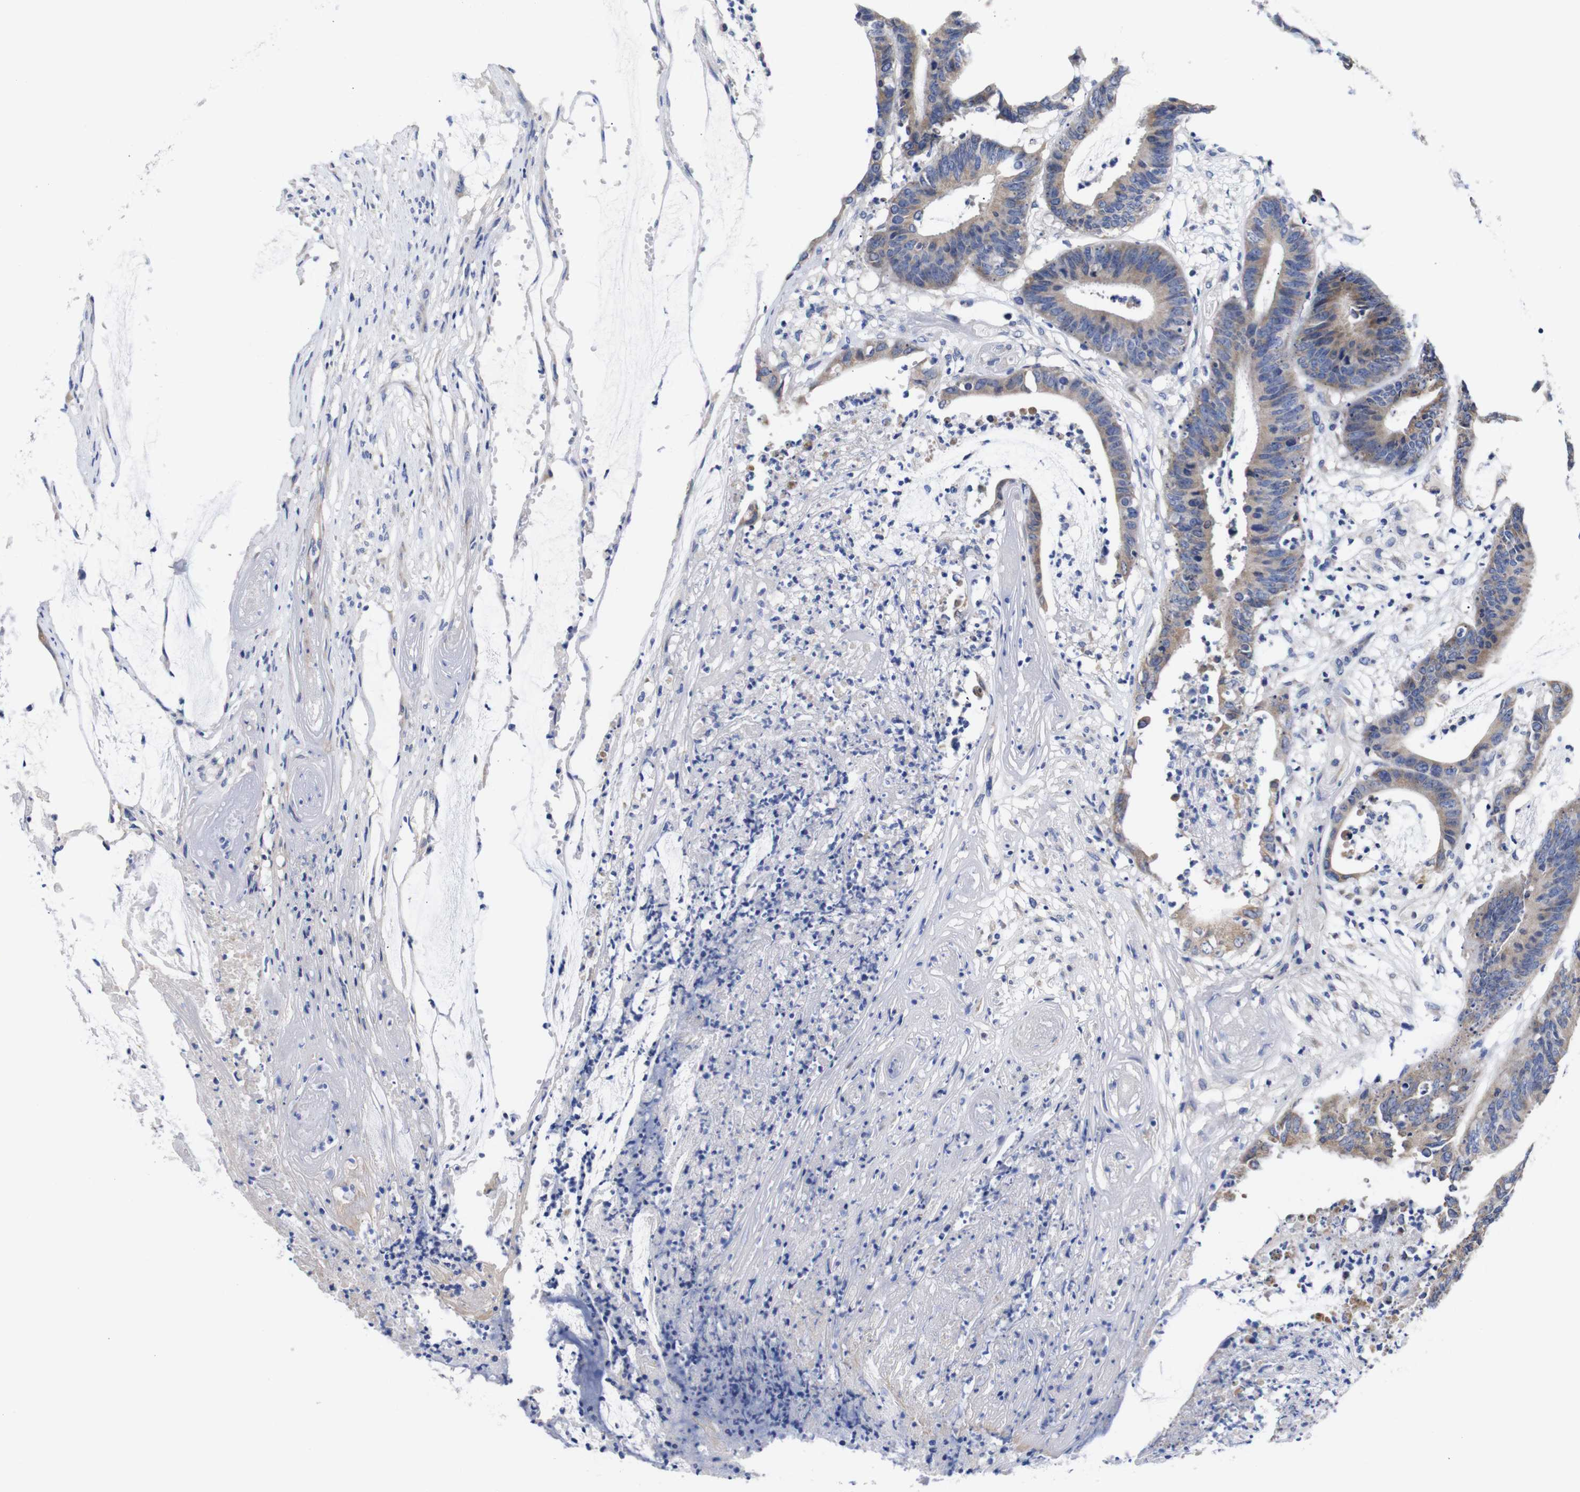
{"staining": {"intensity": "weak", "quantity": ">75%", "location": "cytoplasmic/membranous"}, "tissue": "colorectal cancer", "cell_type": "Tumor cells", "image_type": "cancer", "snomed": [{"axis": "morphology", "description": "Adenocarcinoma, NOS"}, {"axis": "topography", "description": "Rectum"}], "caption": "About >75% of tumor cells in human adenocarcinoma (colorectal) reveal weak cytoplasmic/membranous protein expression as visualized by brown immunohistochemical staining.", "gene": "OPN3", "patient": {"sex": "female", "age": 66}}